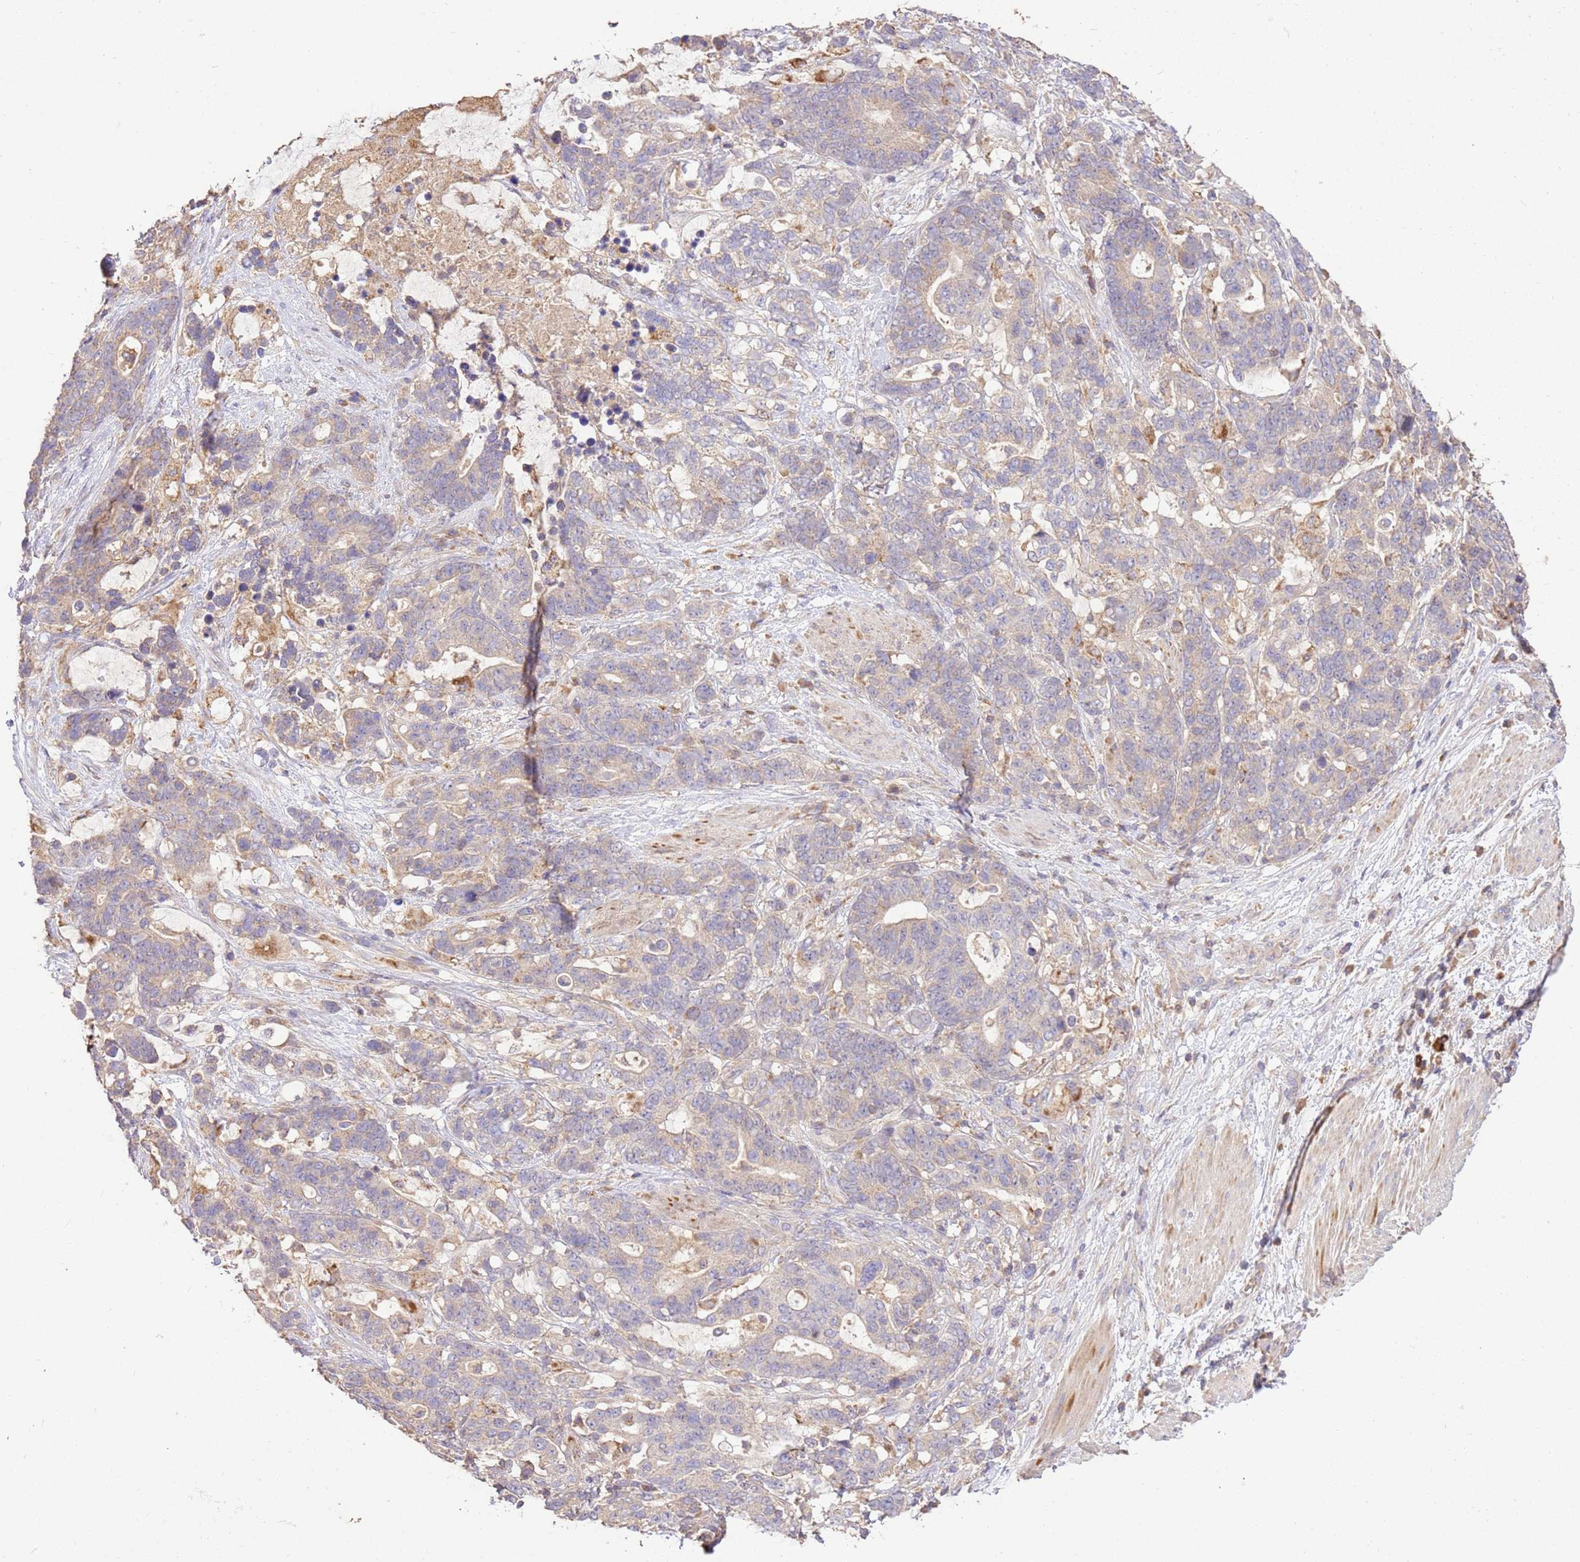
{"staining": {"intensity": "weak", "quantity": "25%-75%", "location": "cytoplasmic/membranous"}, "tissue": "stomach cancer", "cell_type": "Tumor cells", "image_type": "cancer", "snomed": [{"axis": "morphology", "description": "Normal tissue, NOS"}, {"axis": "morphology", "description": "Adenocarcinoma, NOS"}, {"axis": "topography", "description": "Stomach"}], "caption": "The histopathology image shows staining of adenocarcinoma (stomach), revealing weak cytoplasmic/membranous protein expression (brown color) within tumor cells.", "gene": "LRRC28", "patient": {"sex": "female", "age": 64}}